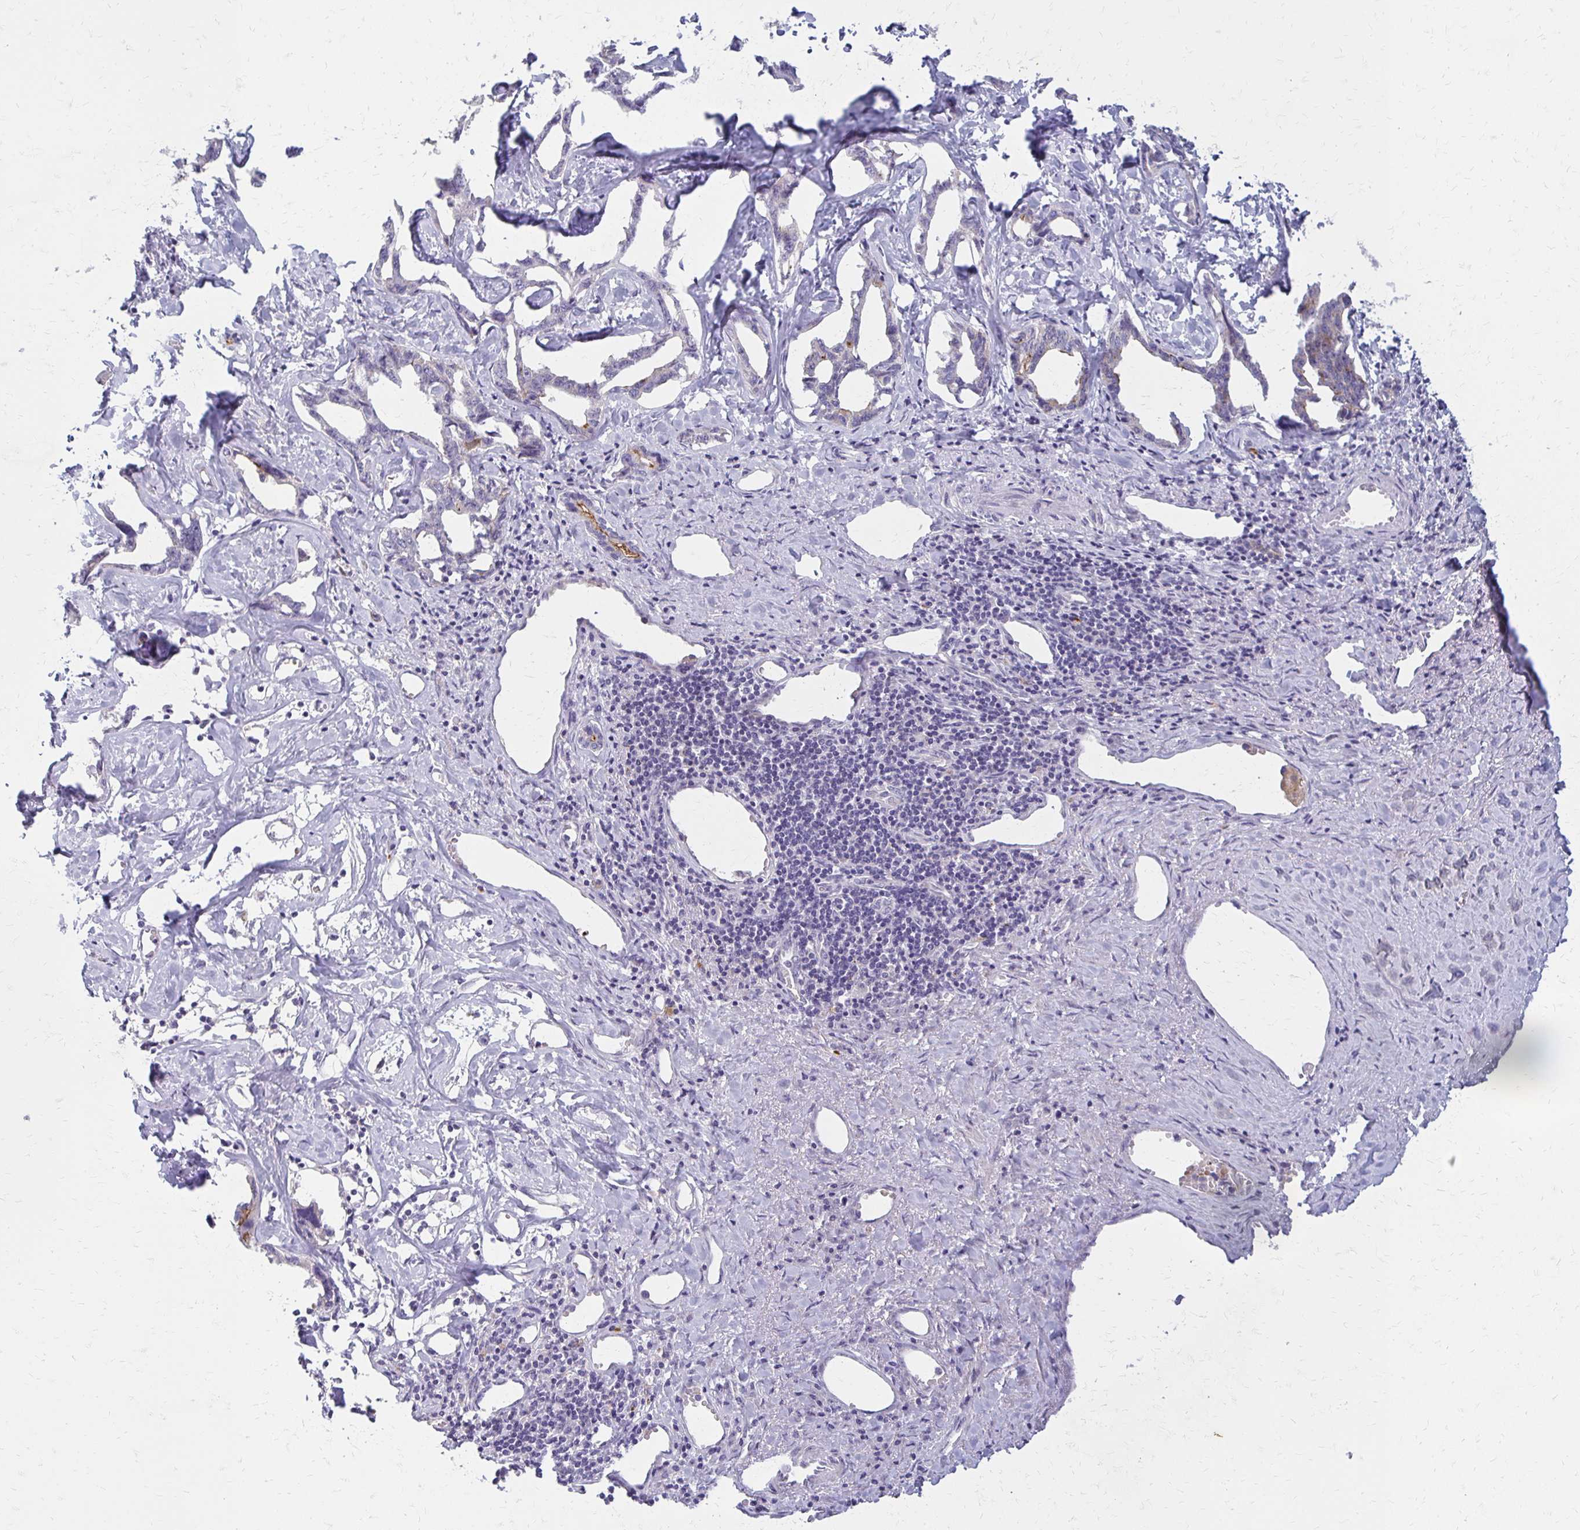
{"staining": {"intensity": "negative", "quantity": "none", "location": "none"}, "tissue": "liver cancer", "cell_type": "Tumor cells", "image_type": "cancer", "snomed": [{"axis": "morphology", "description": "Cholangiocarcinoma"}, {"axis": "topography", "description": "Liver"}], "caption": "This is a image of immunohistochemistry (IHC) staining of cholangiocarcinoma (liver), which shows no staining in tumor cells.", "gene": "BBS12", "patient": {"sex": "male", "age": 59}}